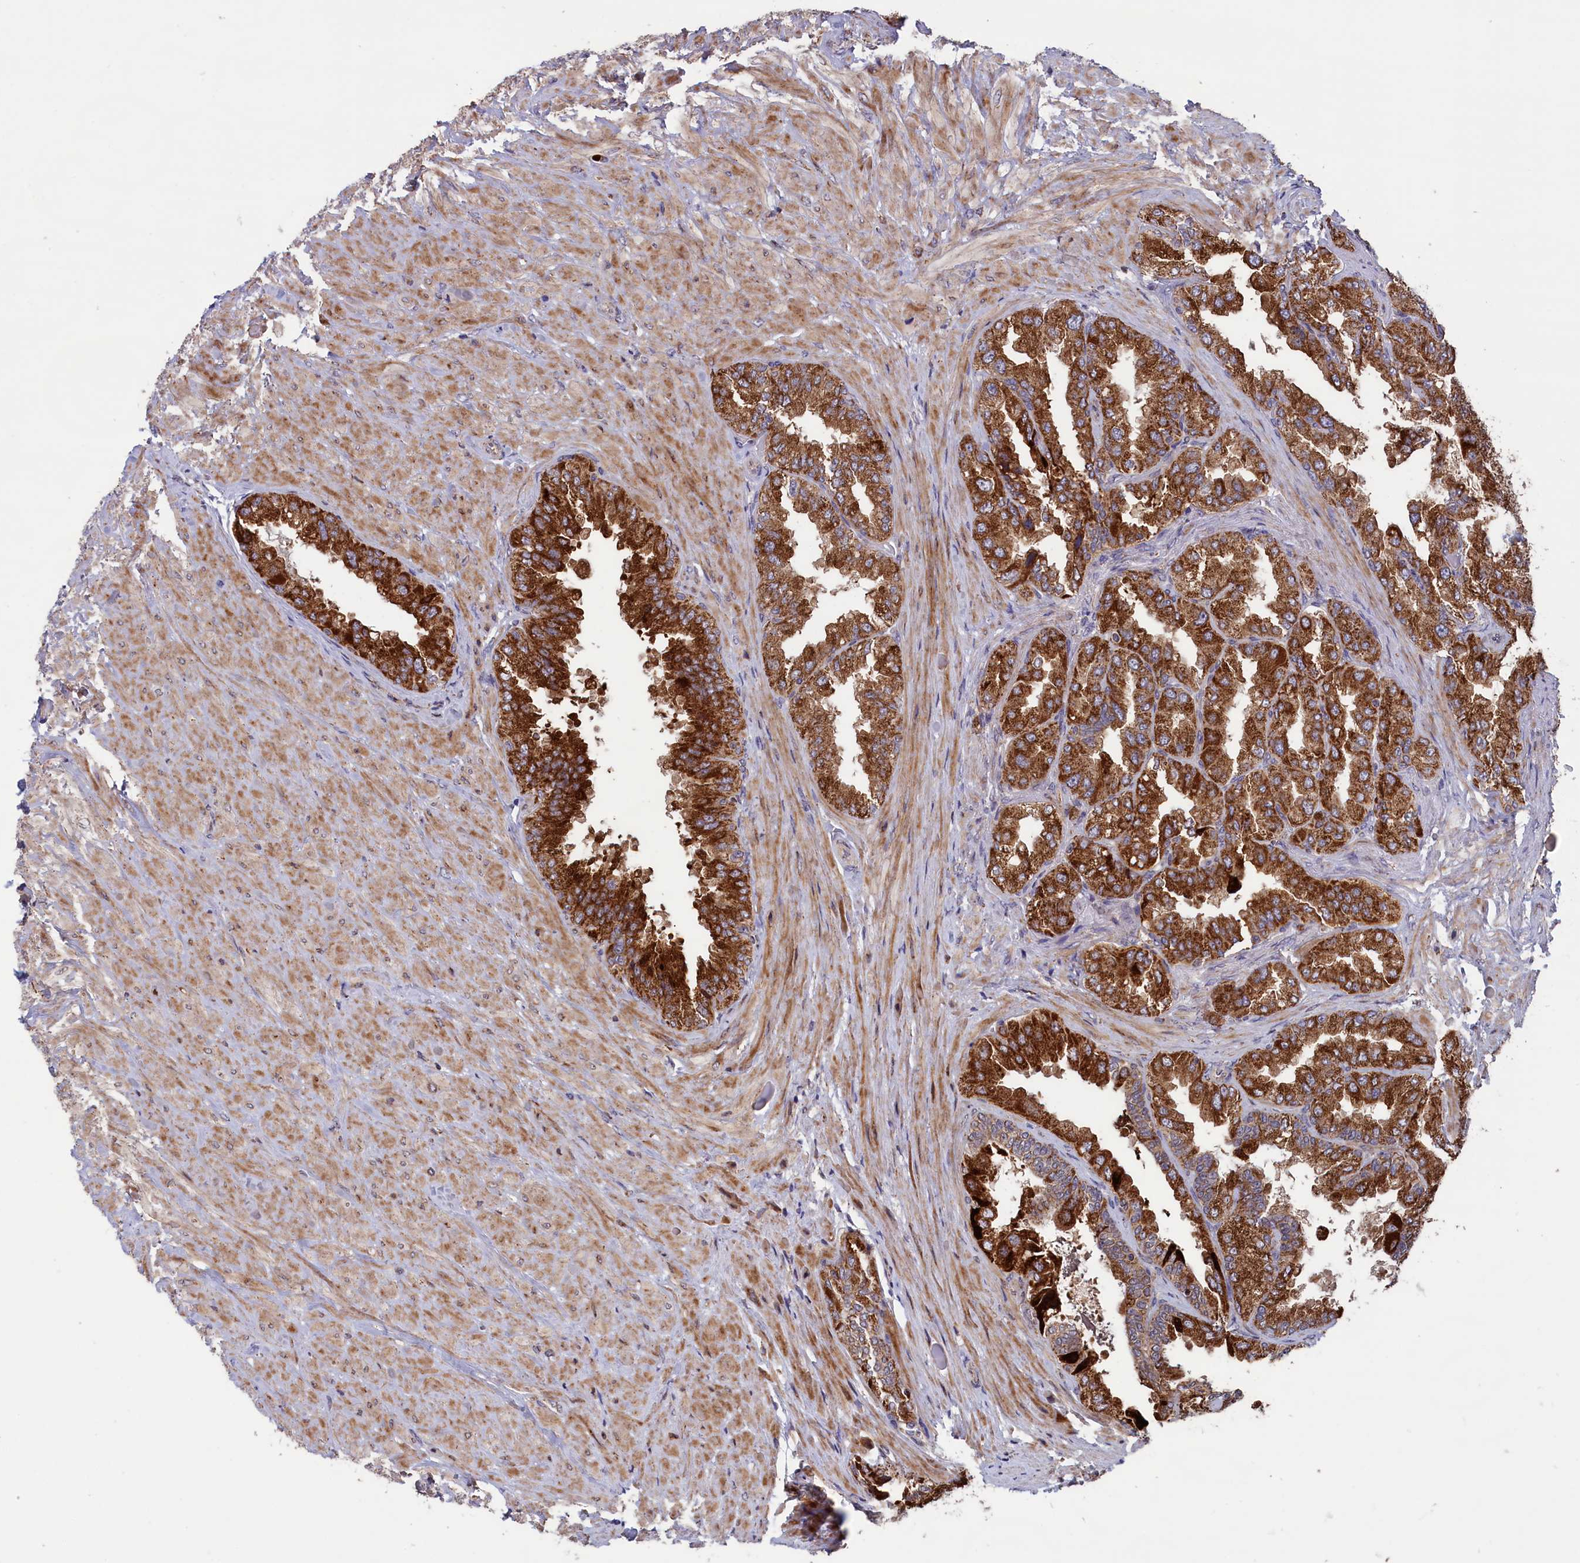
{"staining": {"intensity": "strong", "quantity": ">75%", "location": "cytoplasmic/membranous"}, "tissue": "seminal vesicle", "cell_type": "Glandular cells", "image_type": "normal", "snomed": [{"axis": "morphology", "description": "Normal tissue, NOS"}, {"axis": "topography", "description": "Seminal veicle"}, {"axis": "topography", "description": "Peripheral nerve tissue"}], "caption": "Strong cytoplasmic/membranous expression for a protein is appreciated in about >75% of glandular cells of normal seminal vesicle using immunohistochemistry (IHC).", "gene": "TIMM44", "patient": {"sex": "male", "age": 63}}